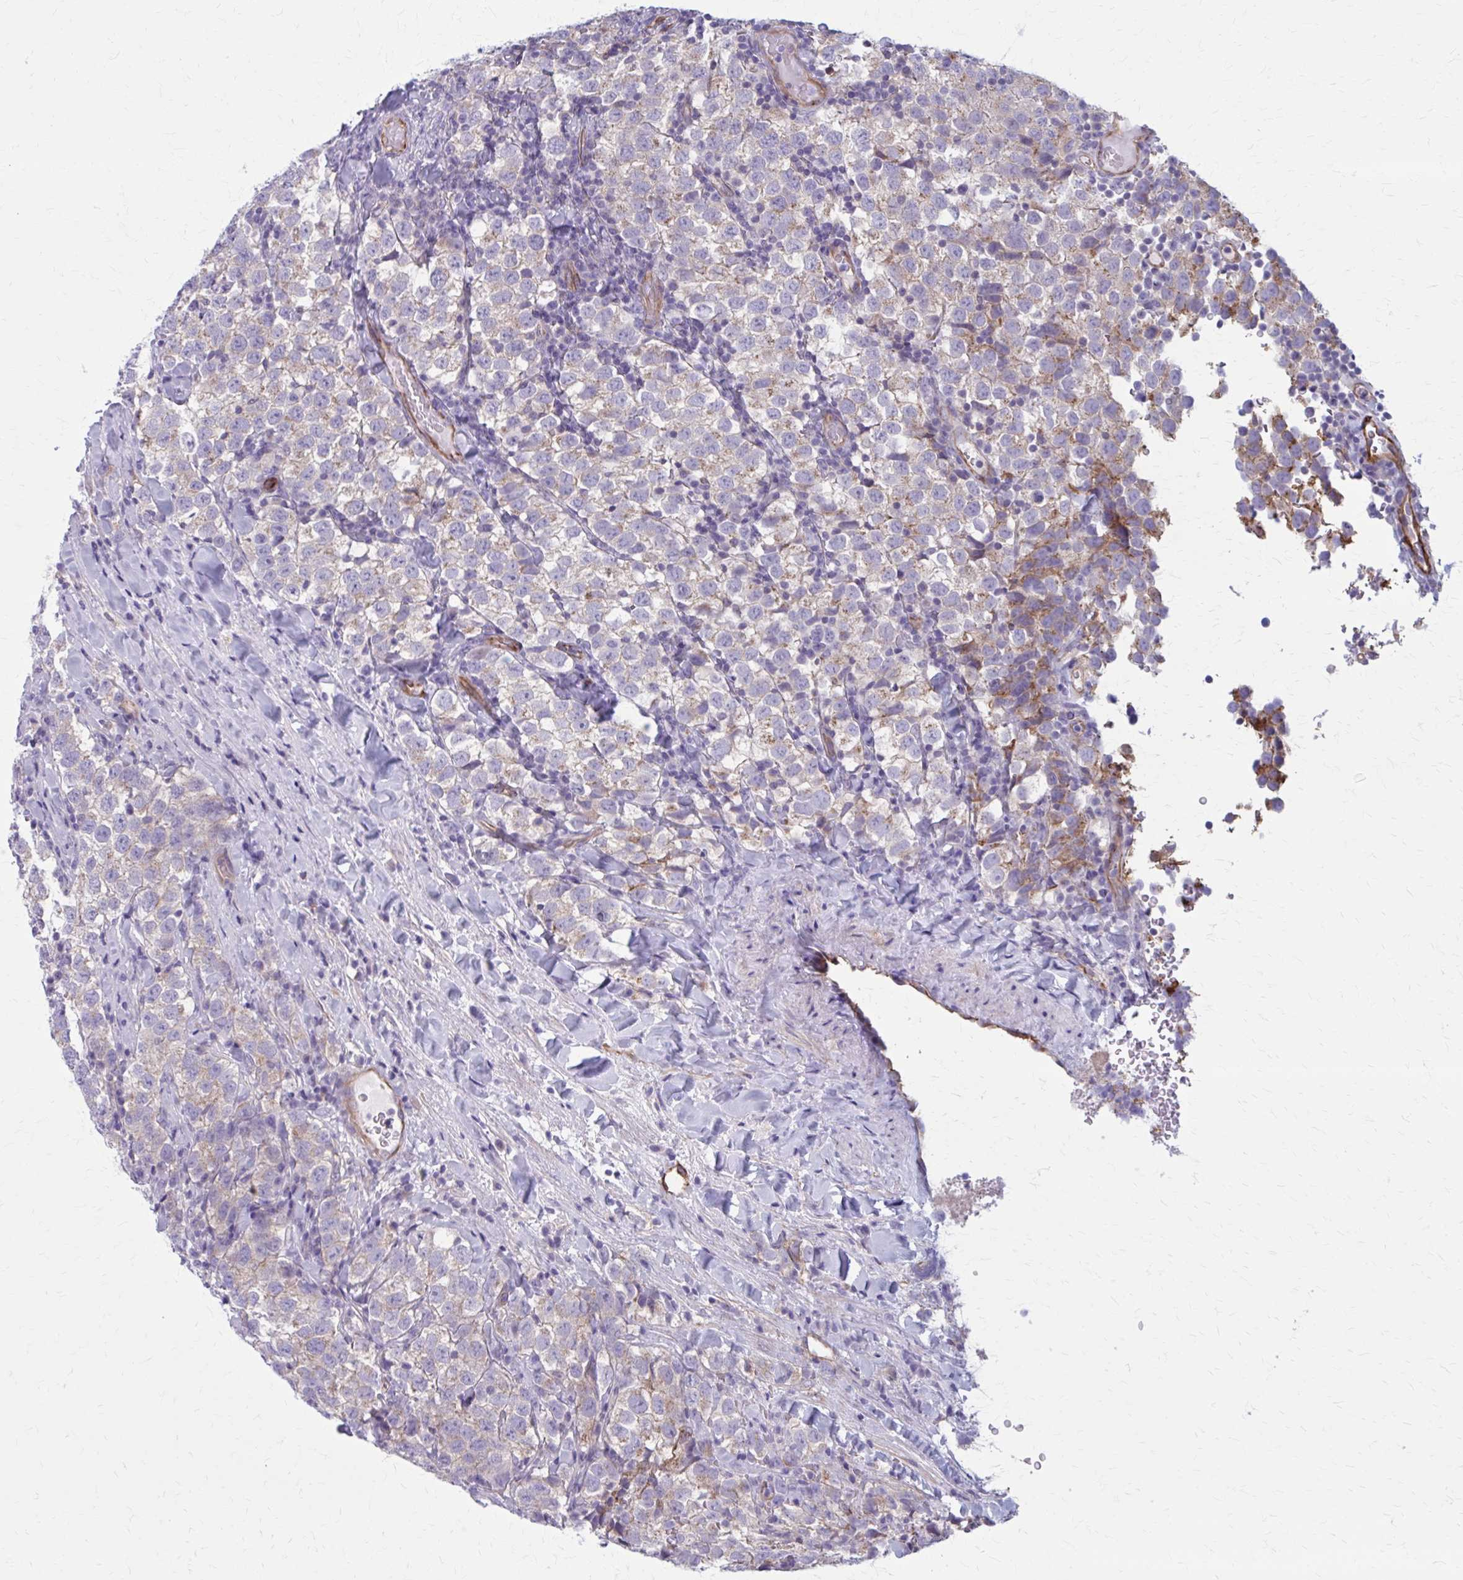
{"staining": {"intensity": "weak", "quantity": "25%-75%", "location": "cytoplasmic/membranous"}, "tissue": "testis cancer", "cell_type": "Tumor cells", "image_type": "cancer", "snomed": [{"axis": "morphology", "description": "Seminoma, NOS"}, {"axis": "topography", "description": "Testis"}], "caption": "DAB immunohistochemical staining of human testis seminoma shows weak cytoplasmic/membranous protein positivity in approximately 25%-75% of tumor cells.", "gene": "ZDHHC7", "patient": {"sex": "male", "age": 34}}